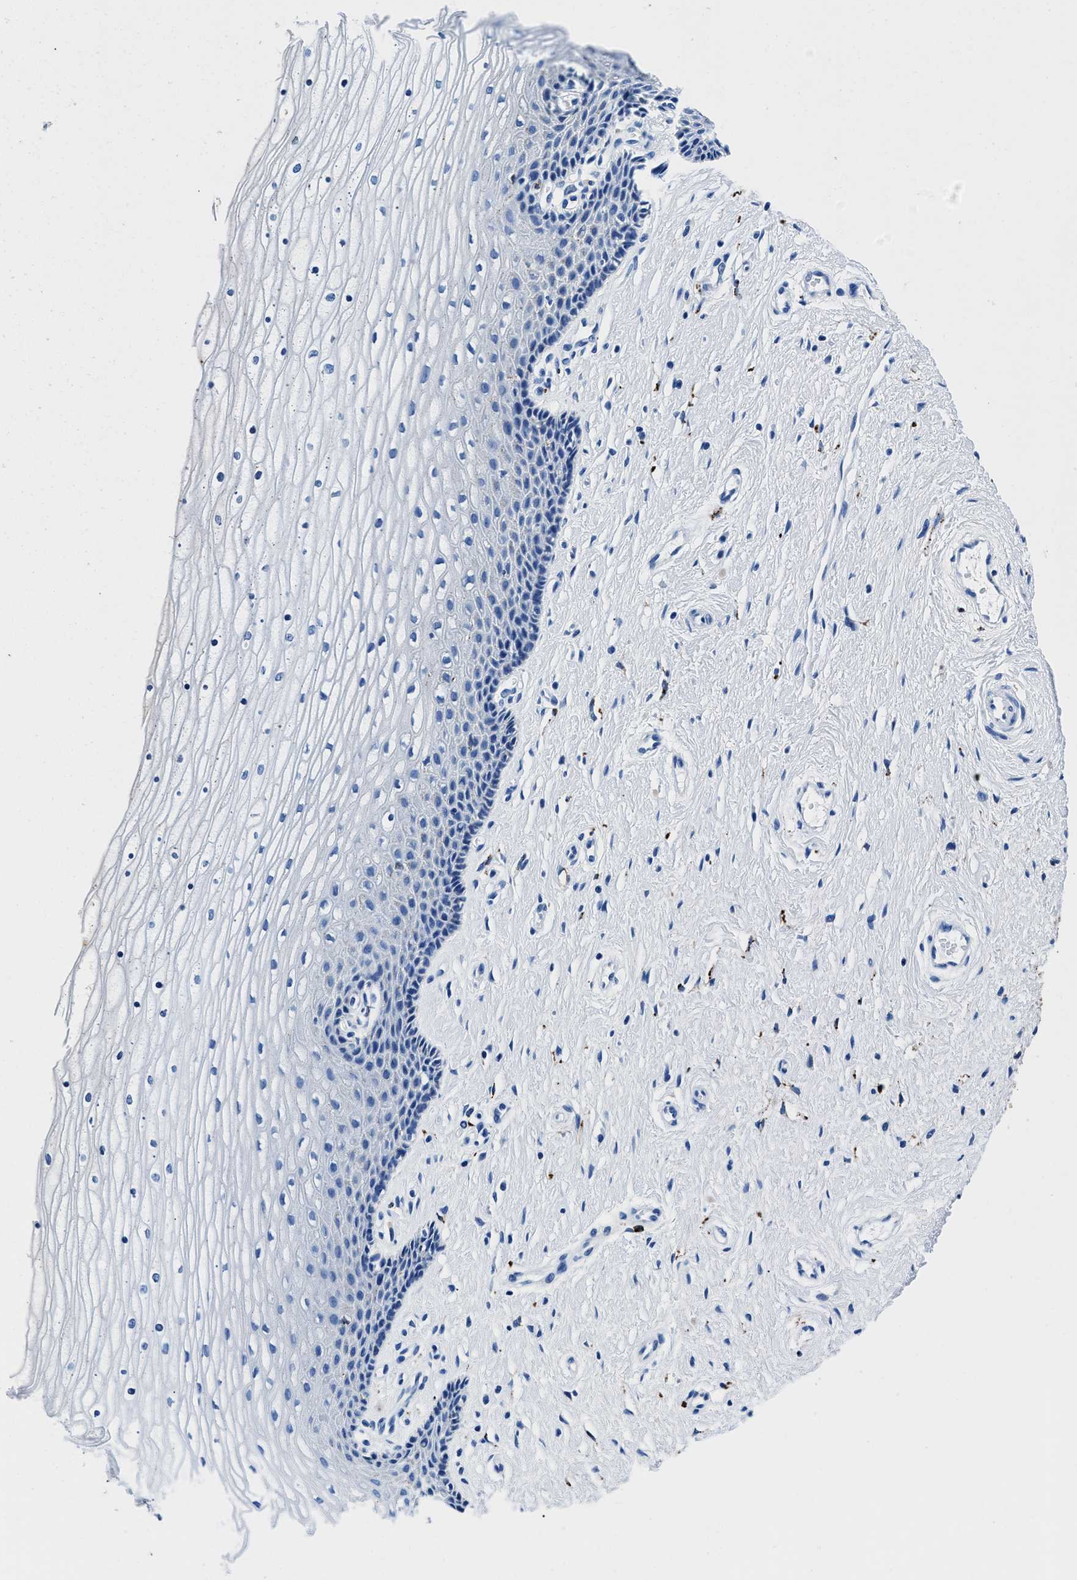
{"staining": {"intensity": "negative", "quantity": "none", "location": "none"}, "tissue": "cervix", "cell_type": "Squamous epithelial cells", "image_type": "normal", "snomed": [{"axis": "morphology", "description": "Normal tissue, NOS"}, {"axis": "topography", "description": "Cervix"}], "caption": "Protein analysis of normal cervix displays no significant staining in squamous epithelial cells.", "gene": "OR14K1", "patient": {"sex": "female", "age": 39}}